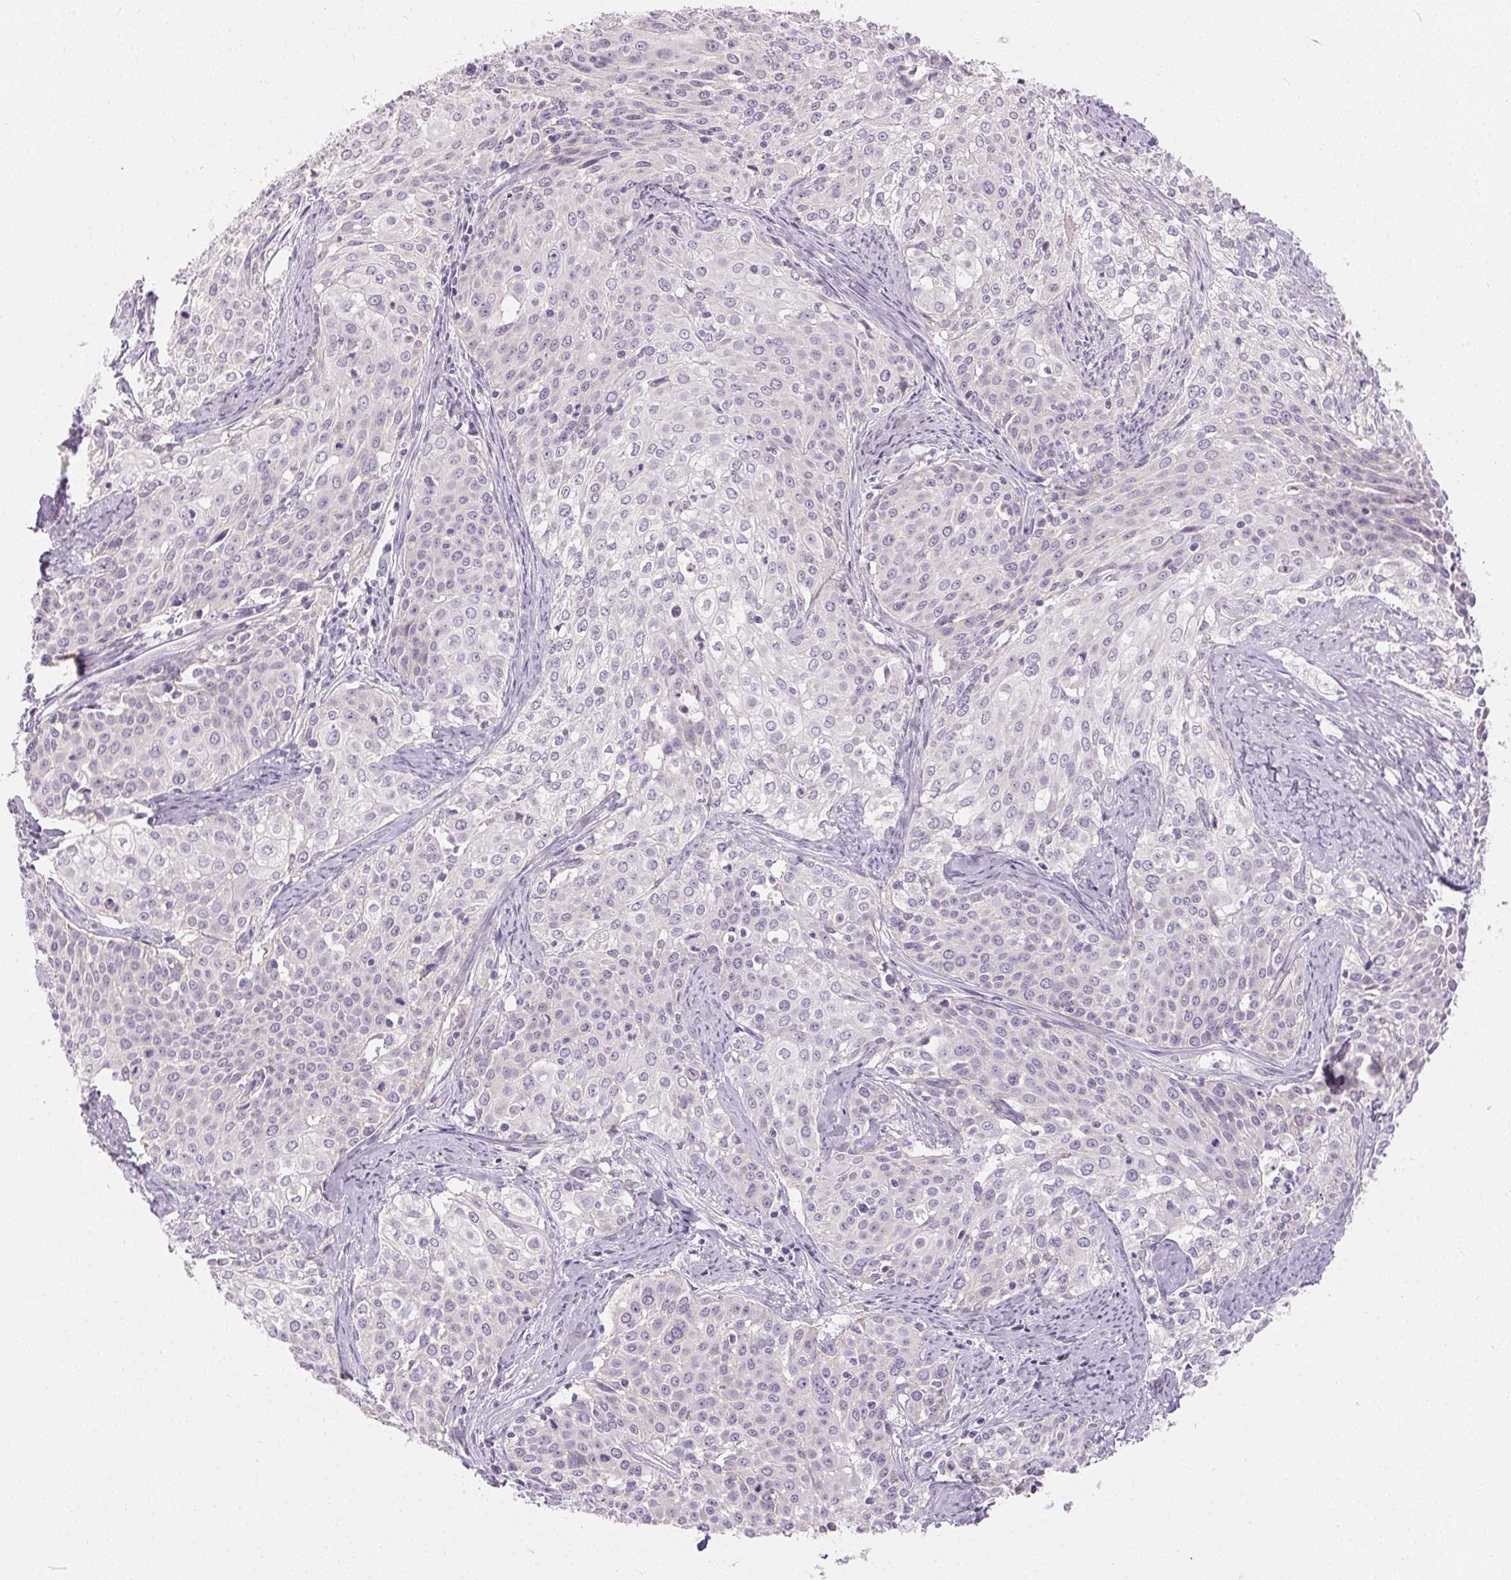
{"staining": {"intensity": "negative", "quantity": "none", "location": "none"}, "tissue": "cervical cancer", "cell_type": "Tumor cells", "image_type": "cancer", "snomed": [{"axis": "morphology", "description": "Squamous cell carcinoma, NOS"}, {"axis": "topography", "description": "Cervix"}], "caption": "This is an IHC photomicrograph of human cervical squamous cell carcinoma. There is no staining in tumor cells.", "gene": "SFTPD", "patient": {"sex": "female", "age": 39}}